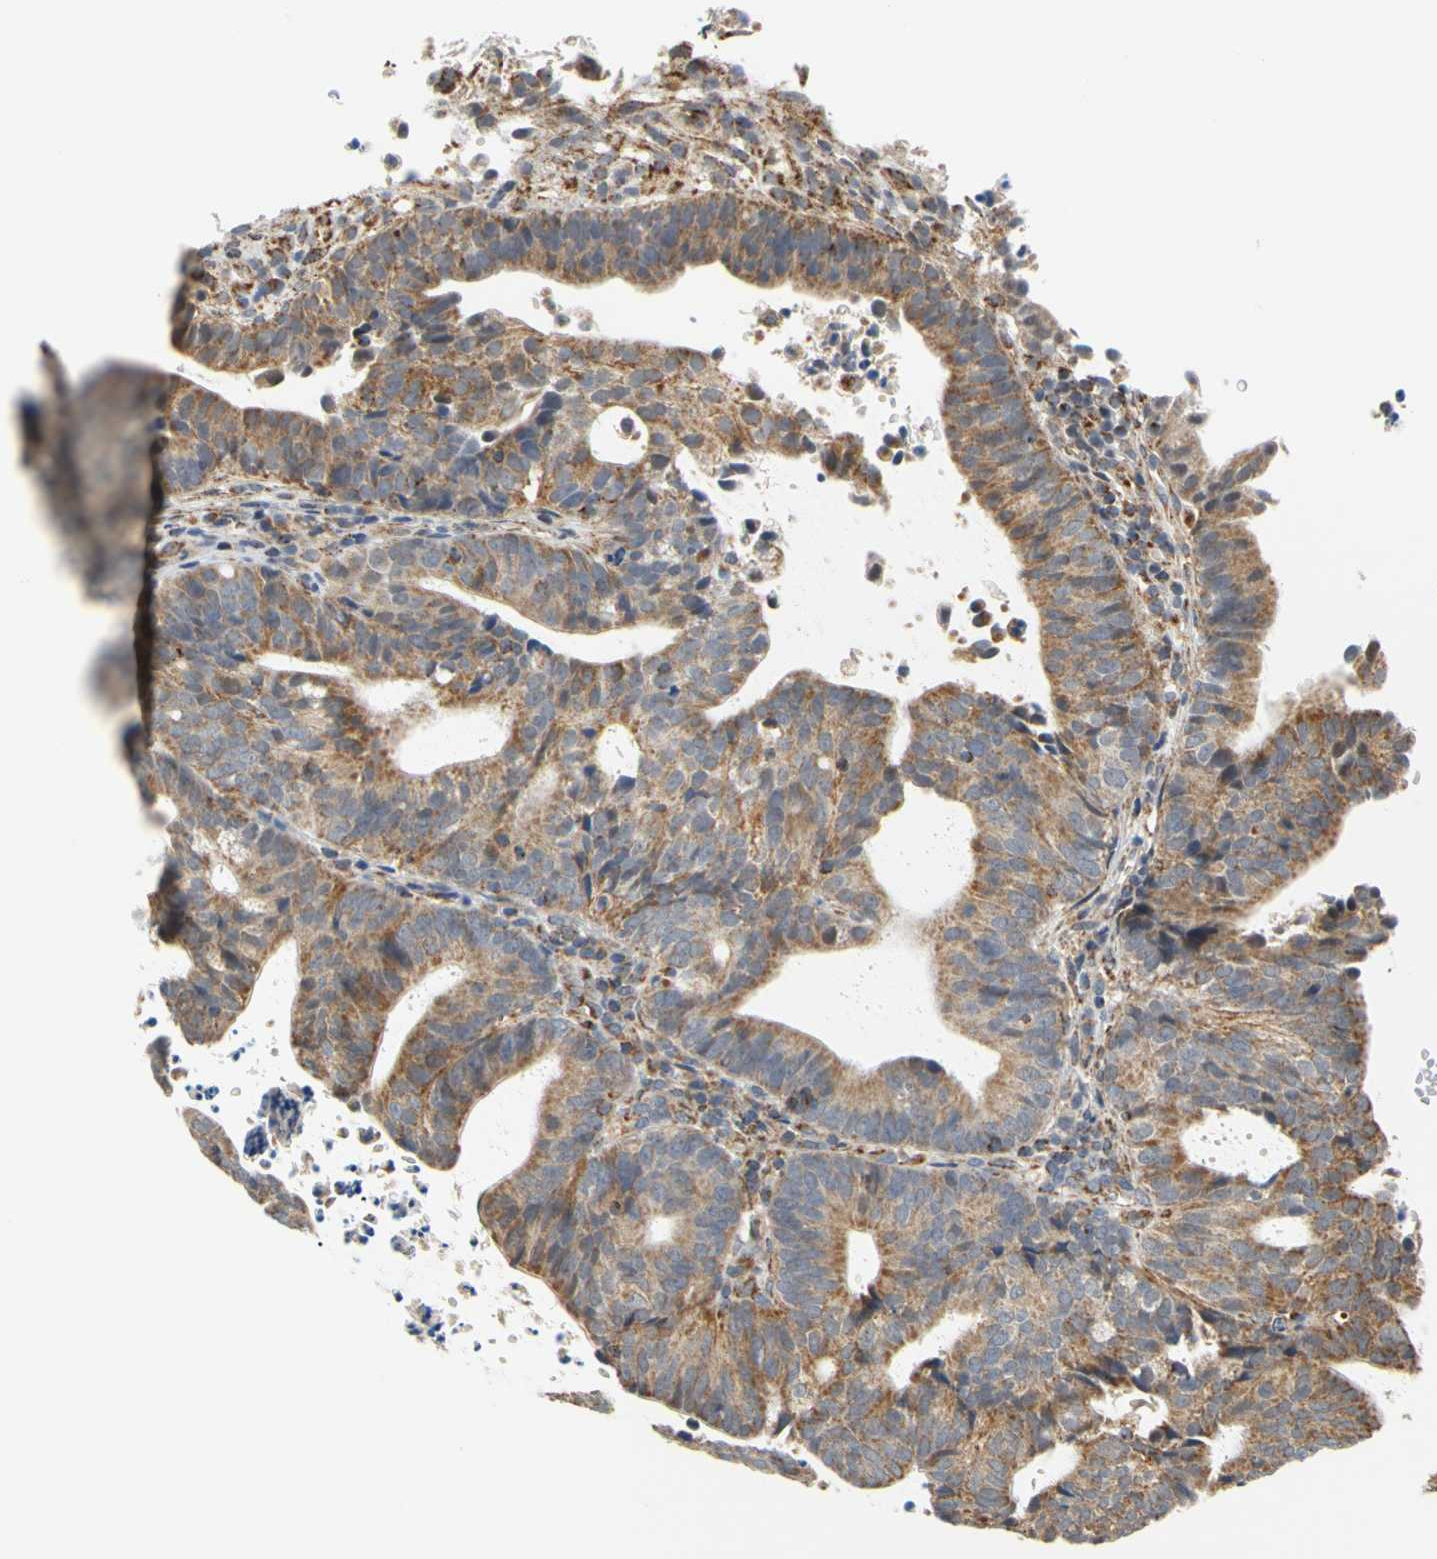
{"staining": {"intensity": "moderate", "quantity": ">75%", "location": "cytoplasmic/membranous"}, "tissue": "endometrial cancer", "cell_type": "Tumor cells", "image_type": "cancer", "snomed": [{"axis": "morphology", "description": "Adenocarcinoma, NOS"}, {"axis": "topography", "description": "Uterus"}], "caption": "Endometrial adenocarcinoma stained with DAB IHC demonstrates medium levels of moderate cytoplasmic/membranous expression in approximately >75% of tumor cells.", "gene": "SFXN3", "patient": {"sex": "female", "age": 83}}